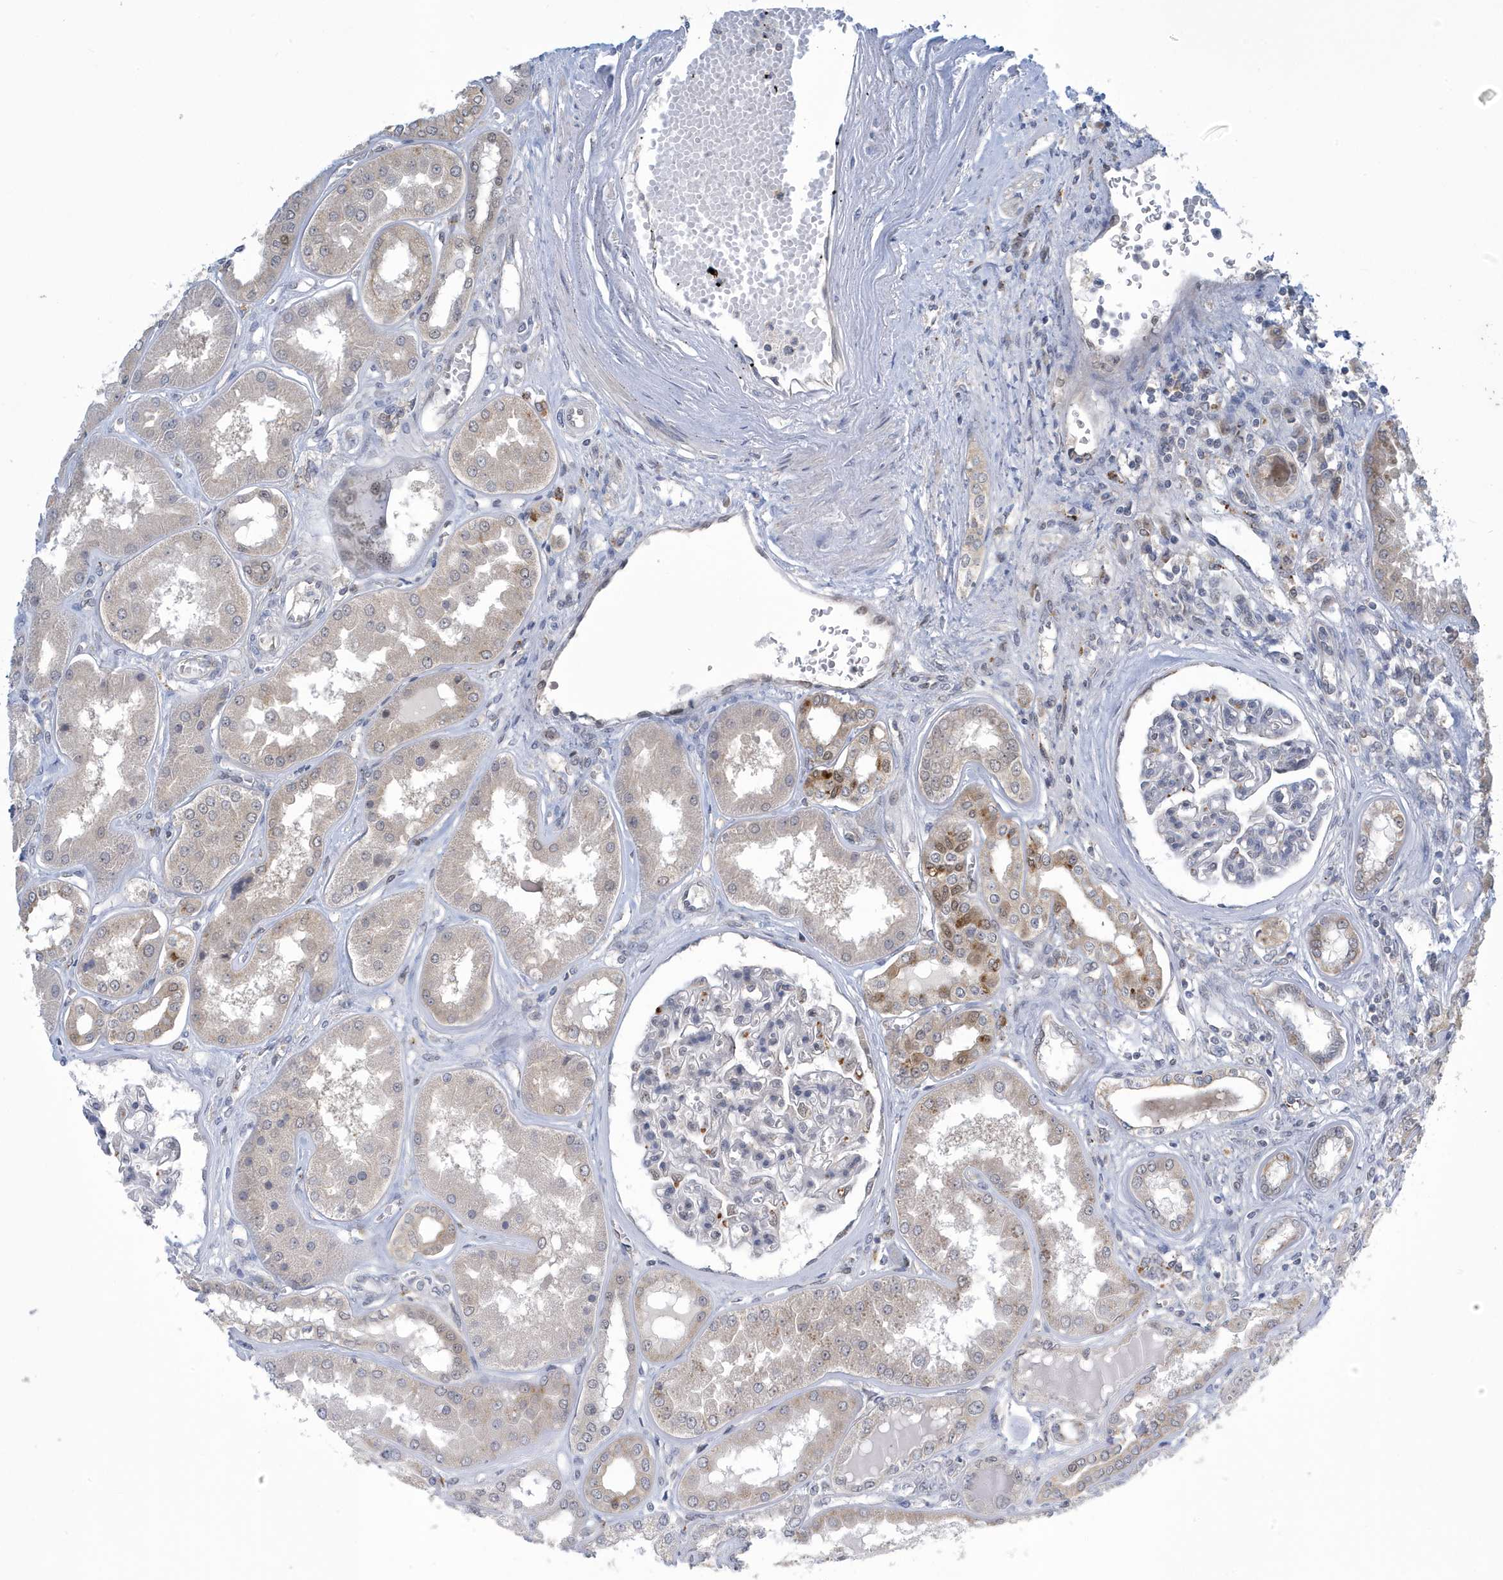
{"staining": {"intensity": "negative", "quantity": "none", "location": "none"}, "tissue": "kidney", "cell_type": "Cells in glomeruli", "image_type": "normal", "snomed": [{"axis": "morphology", "description": "Normal tissue, NOS"}, {"axis": "topography", "description": "Kidney"}], "caption": "Human kidney stained for a protein using IHC shows no expression in cells in glomeruli.", "gene": "NCOA7", "patient": {"sex": "female", "age": 56}}